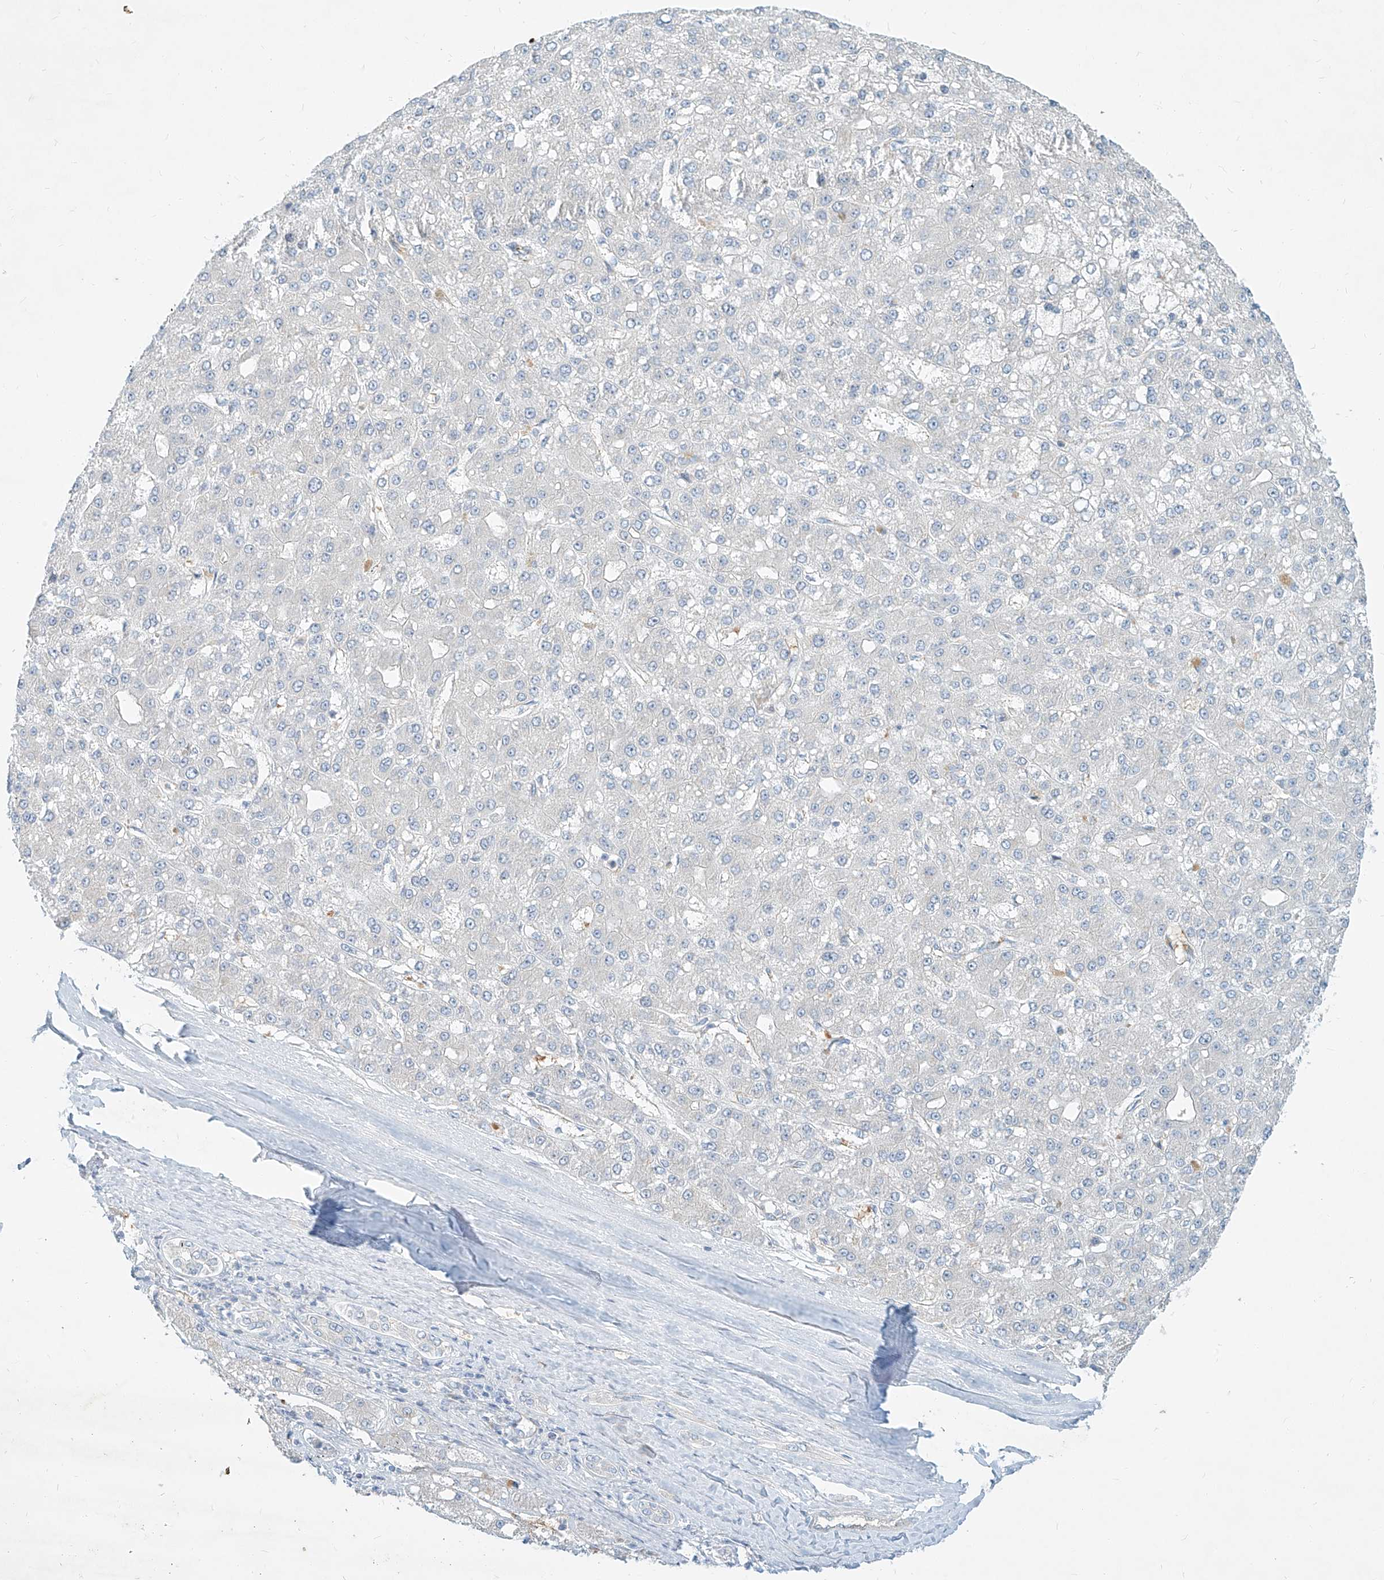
{"staining": {"intensity": "negative", "quantity": "none", "location": "none"}, "tissue": "liver cancer", "cell_type": "Tumor cells", "image_type": "cancer", "snomed": [{"axis": "morphology", "description": "Carcinoma, Hepatocellular, NOS"}, {"axis": "topography", "description": "Liver"}], "caption": "This micrograph is of liver cancer (hepatocellular carcinoma) stained with IHC to label a protein in brown with the nuclei are counter-stained blue. There is no positivity in tumor cells.", "gene": "SYTL3", "patient": {"sex": "male", "age": 67}}